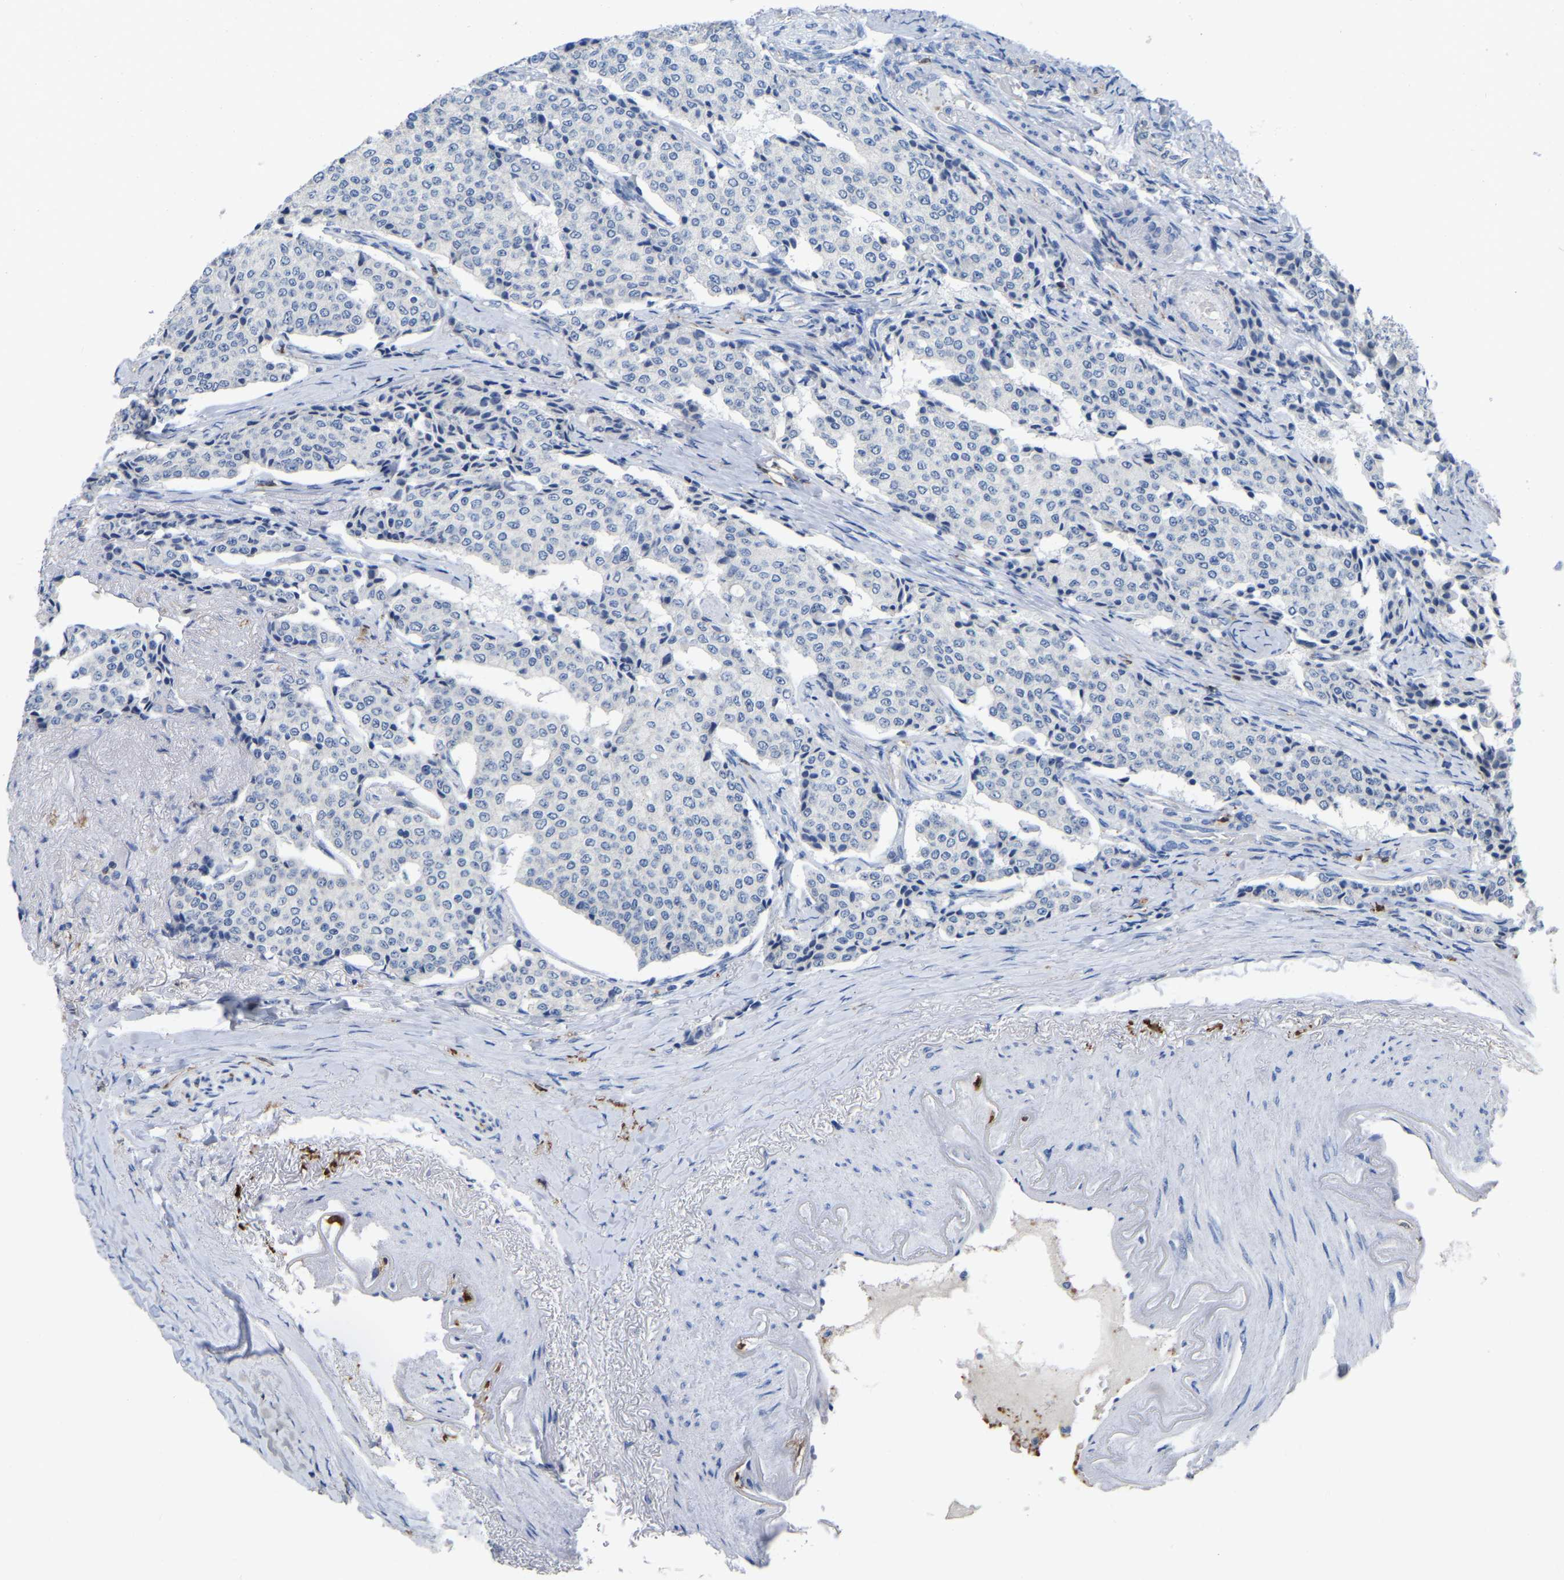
{"staining": {"intensity": "negative", "quantity": "none", "location": "none"}, "tissue": "carcinoid", "cell_type": "Tumor cells", "image_type": "cancer", "snomed": [{"axis": "morphology", "description": "Carcinoid, malignant, NOS"}, {"axis": "topography", "description": "Colon"}], "caption": "Image shows no significant protein expression in tumor cells of carcinoid. Nuclei are stained in blue.", "gene": "ULBP2", "patient": {"sex": "female", "age": 61}}